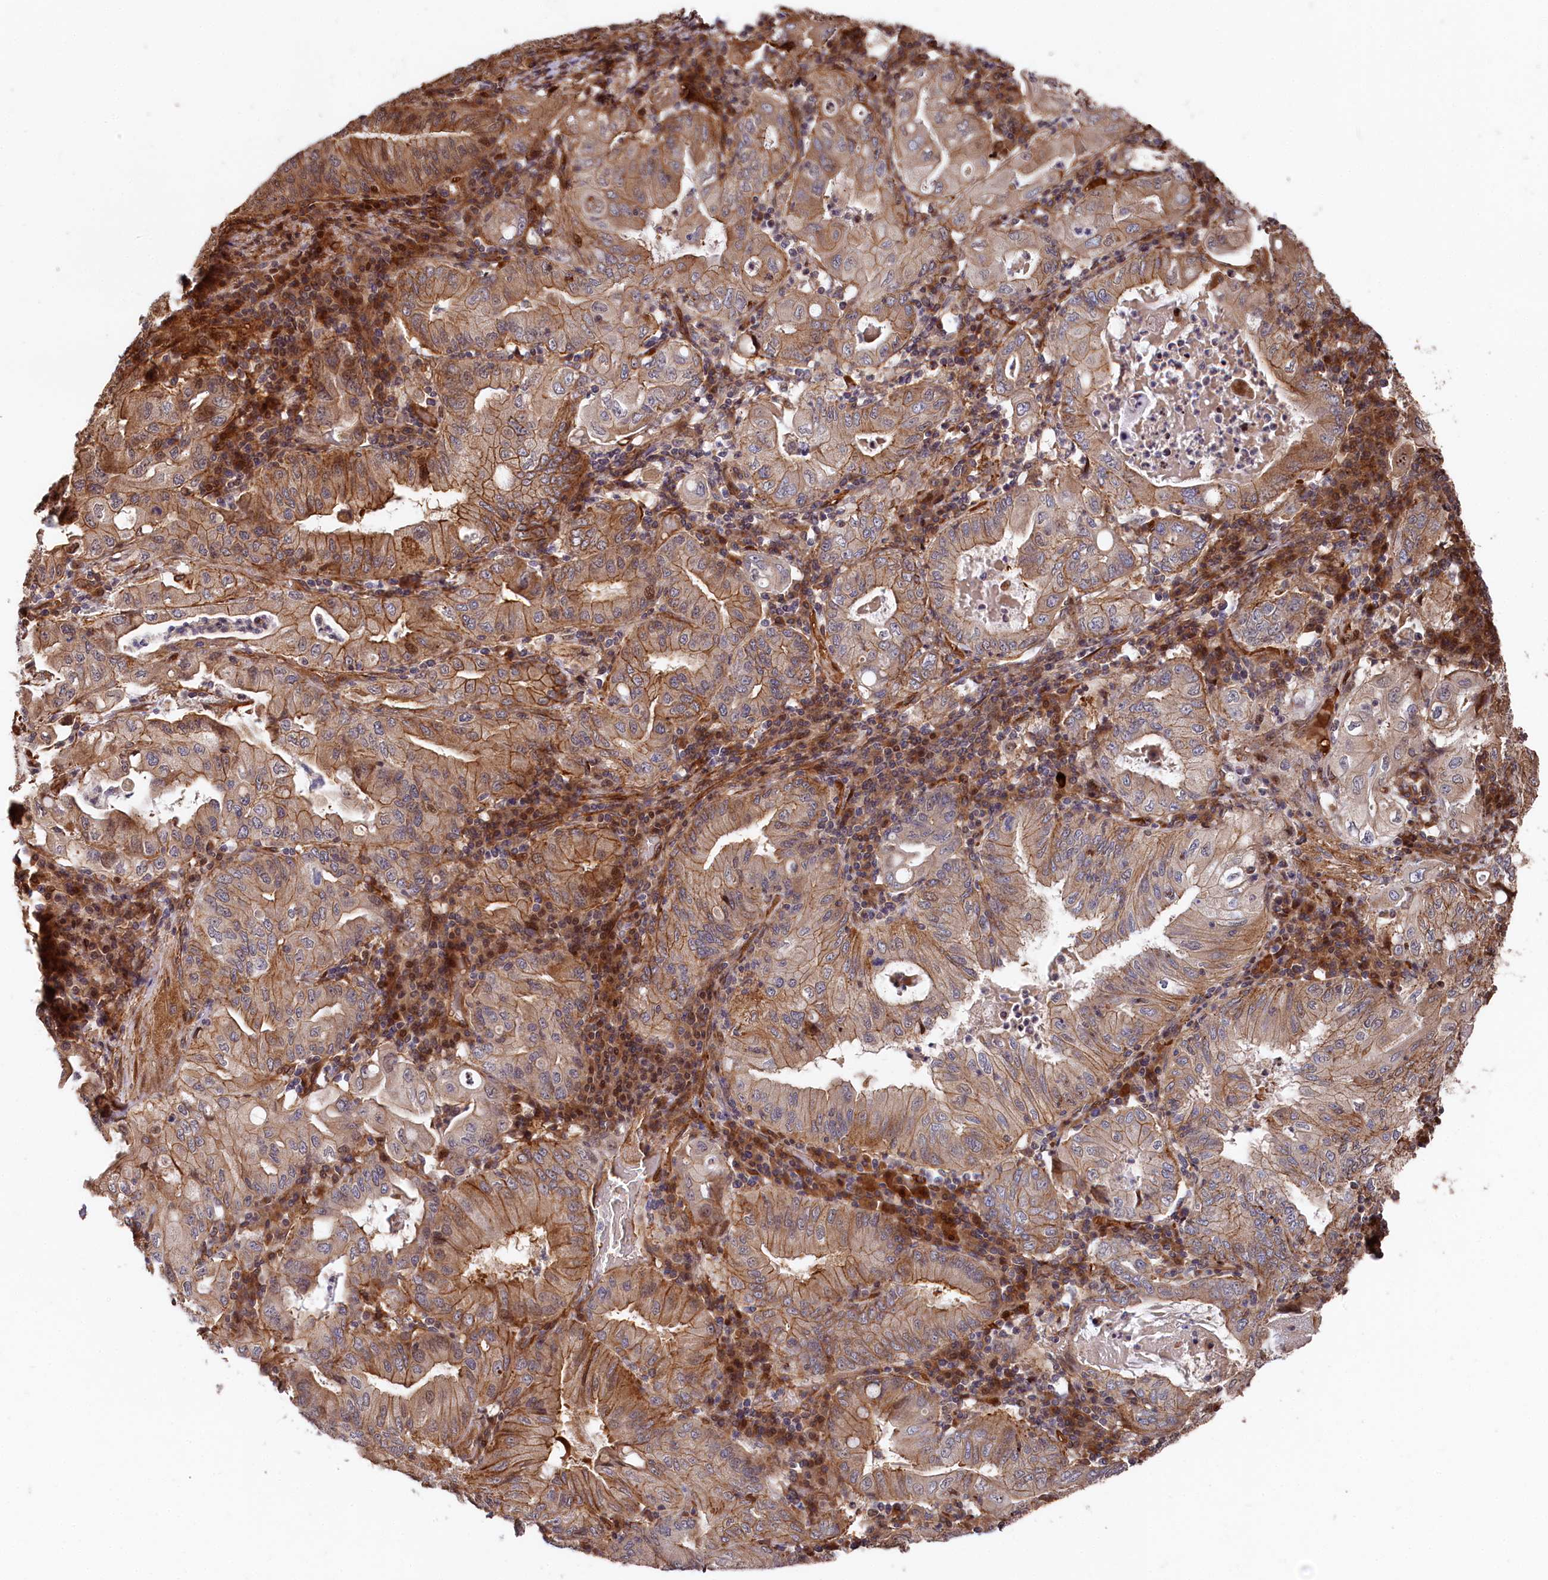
{"staining": {"intensity": "moderate", "quantity": ">75%", "location": "cytoplasmic/membranous"}, "tissue": "stomach cancer", "cell_type": "Tumor cells", "image_type": "cancer", "snomed": [{"axis": "morphology", "description": "Normal tissue, NOS"}, {"axis": "morphology", "description": "Adenocarcinoma, NOS"}, {"axis": "topography", "description": "Esophagus"}, {"axis": "topography", "description": "Stomach, upper"}, {"axis": "topography", "description": "Peripheral nerve tissue"}], "caption": "Protein expression by IHC demonstrates moderate cytoplasmic/membranous positivity in approximately >75% of tumor cells in stomach adenocarcinoma.", "gene": "TNKS1BP1", "patient": {"sex": "male", "age": 62}}